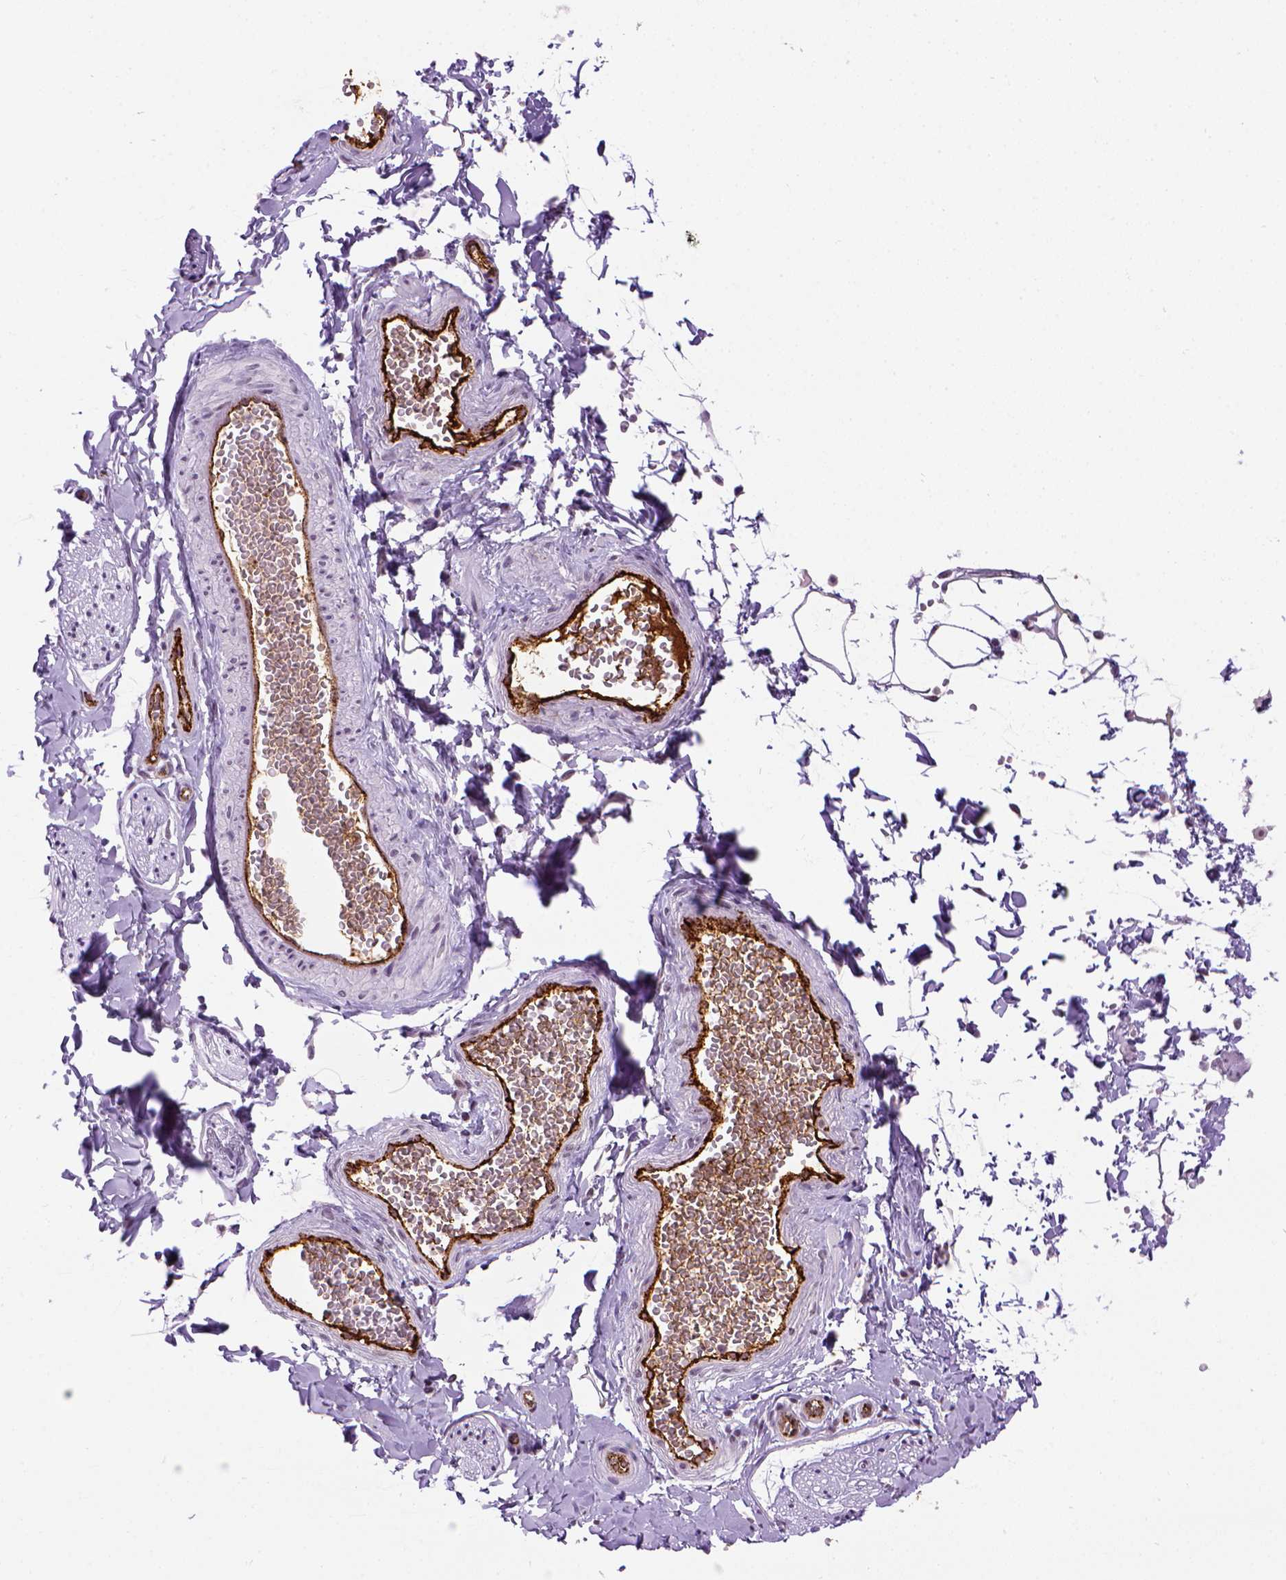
{"staining": {"intensity": "negative", "quantity": "none", "location": "none"}, "tissue": "adipose tissue", "cell_type": "Adipocytes", "image_type": "normal", "snomed": [{"axis": "morphology", "description": "Normal tissue, NOS"}, {"axis": "topography", "description": "Smooth muscle"}, {"axis": "topography", "description": "Peripheral nerve tissue"}], "caption": "This micrograph is of normal adipose tissue stained with IHC to label a protein in brown with the nuclei are counter-stained blue. There is no staining in adipocytes. Brightfield microscopy of immunohistochemistry stained with DAB (brown) and hematoxylin (blue), captured at high magnification.", "gene": "VWF", "patient": {"sex": "male", "age": 22}}